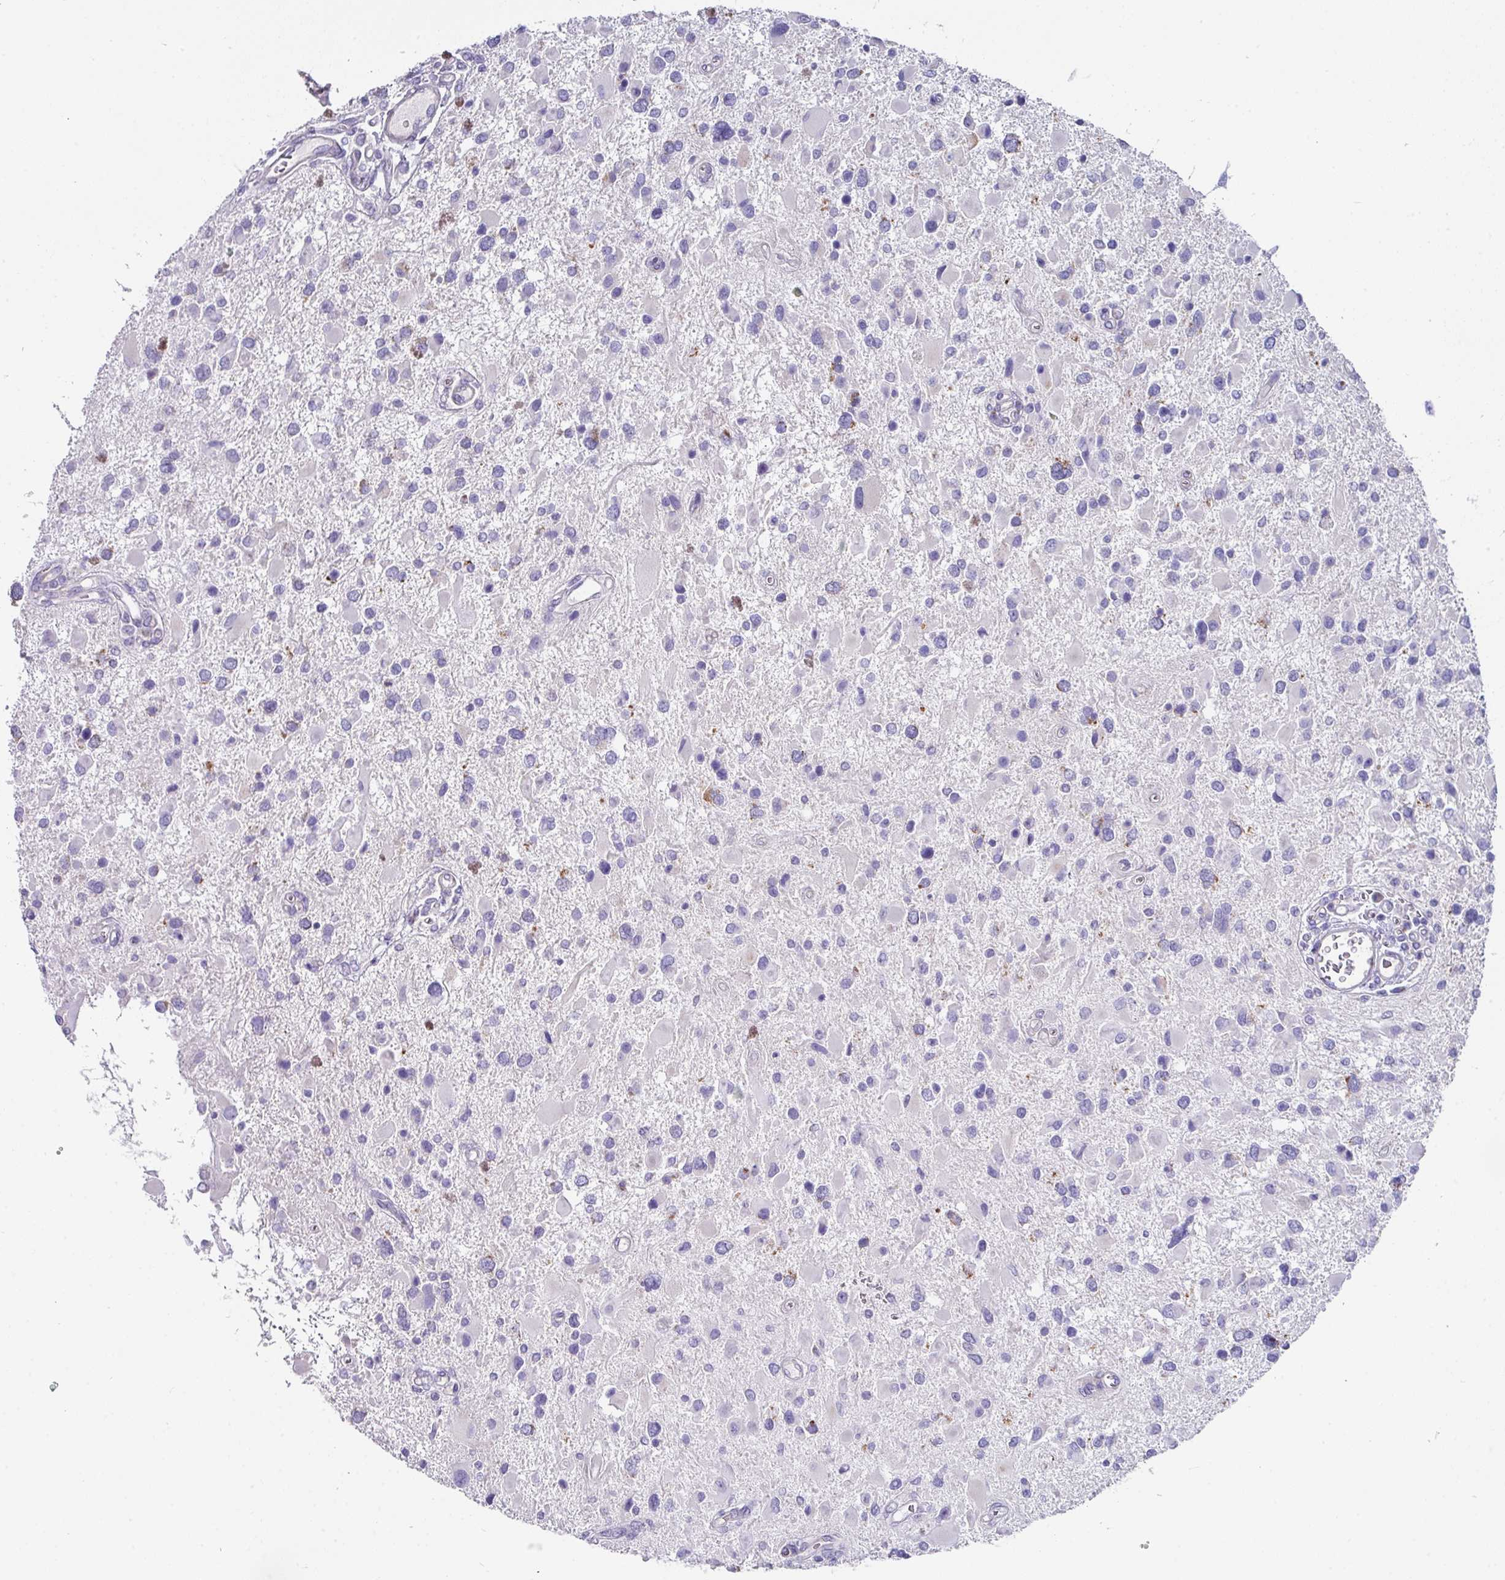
{"staining": {"intensity": "negative", "quantity": "none", "location": "none"}, "tissue": "glioma", "cell_type": "Tumor cells", "image_type": "cancer", "snomed": [{"axis": "morphology", "description": "Glioma, malignant, High grade"}, {"axis": "topography", "description": "Brain"}], "caption": "Immunohistochemistry (IHC) image of malignant glioma (high-grade) stained for a protein (brown), which reveals no staining in tumor cells.", "gene": "CLDN1", "patient": {"sex": "male", "age": 53}}